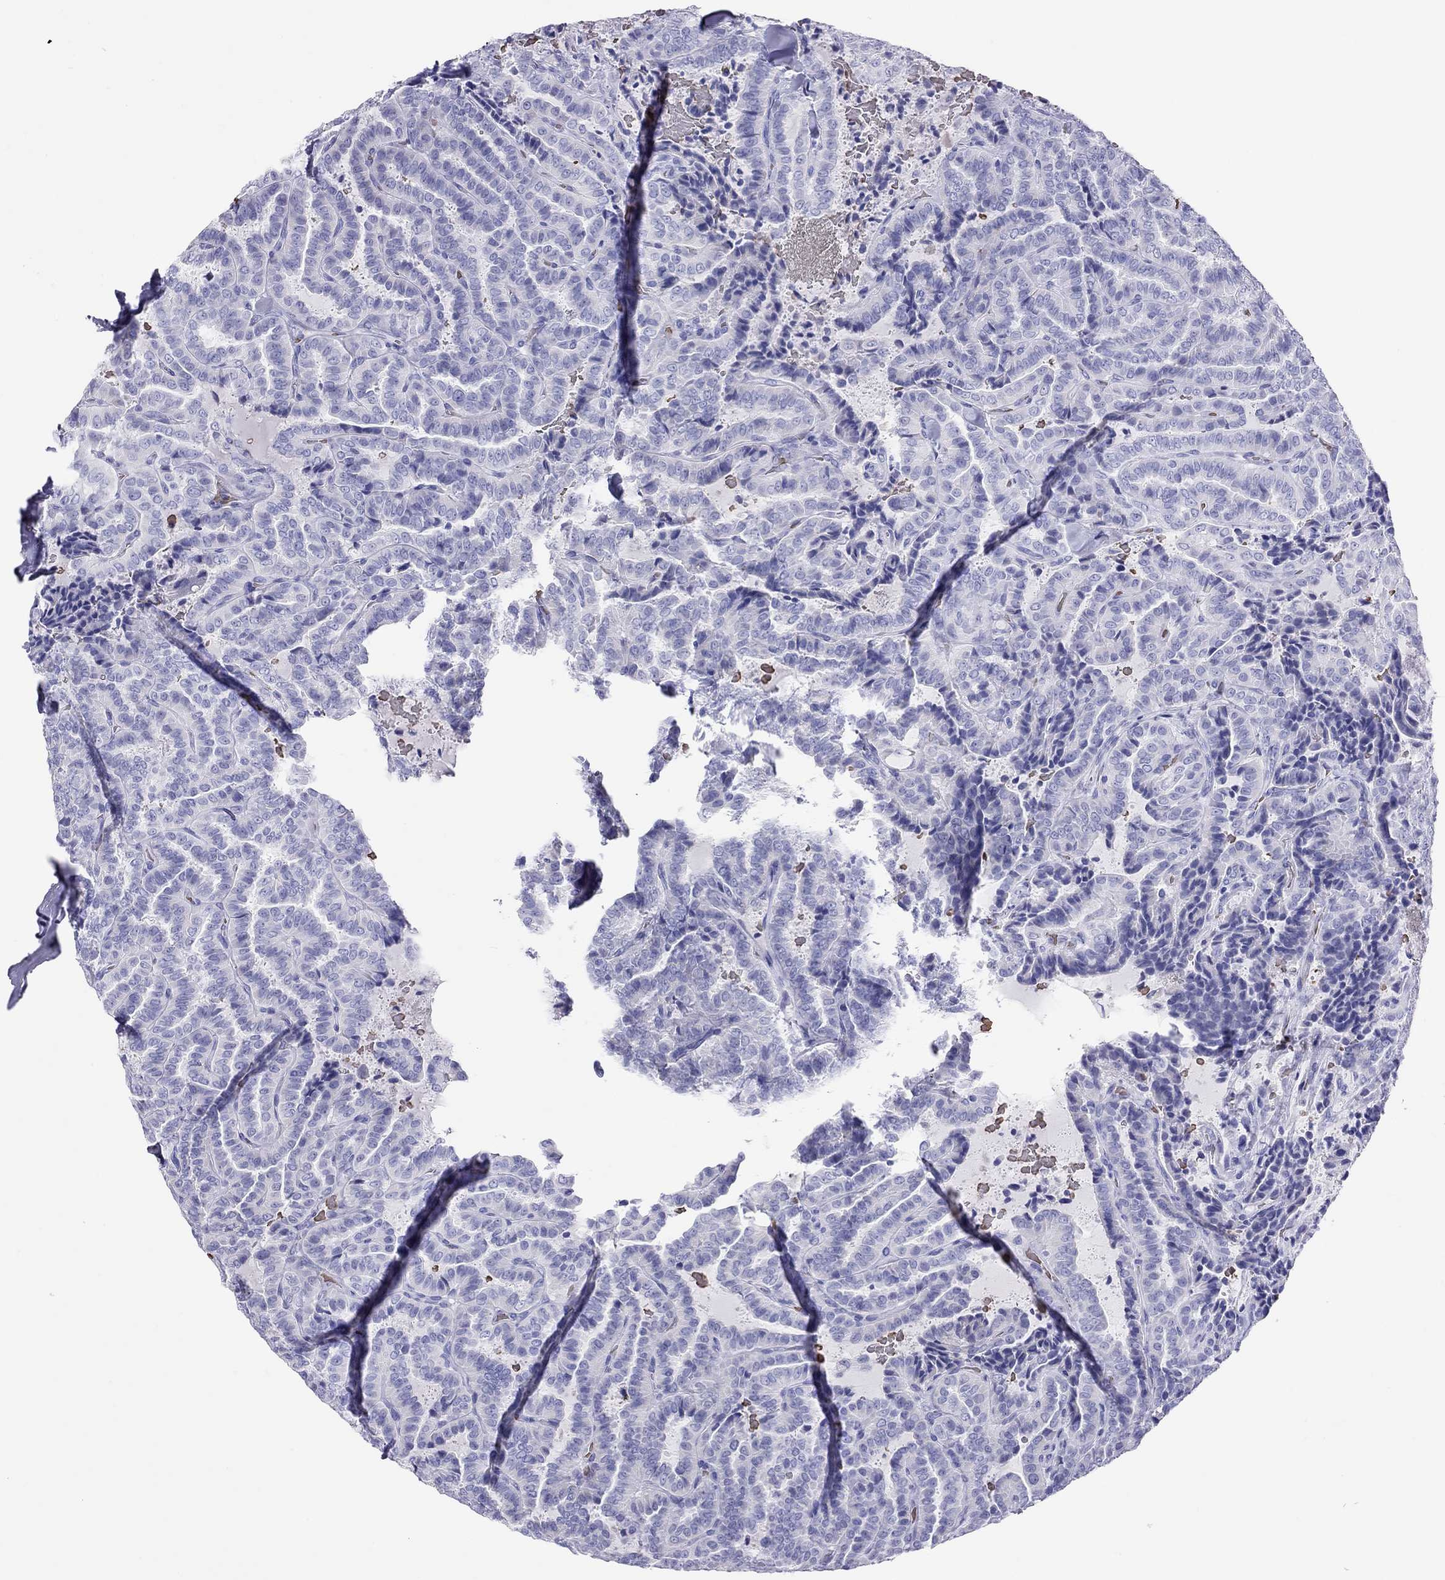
{"staining": {"intensity": "negative", "quantity": "none", "location": "none"}, "tissue": "thyroid cancer", "cell_type": "Tumor cells", "image_type": "cancer", "snomed": [{"axis": "morphology", "description": "Papillary adenocarcinoma, NOS"}, {"axis": "topography", "description": "Thyroid gland"}], "caption": "The micrograph demonstrates no significant positivity in tumor cells of thyroid papillary adenocarcinoma.", "gene": "PTPRN", "patient": {"sex": "female", "age": 39}}